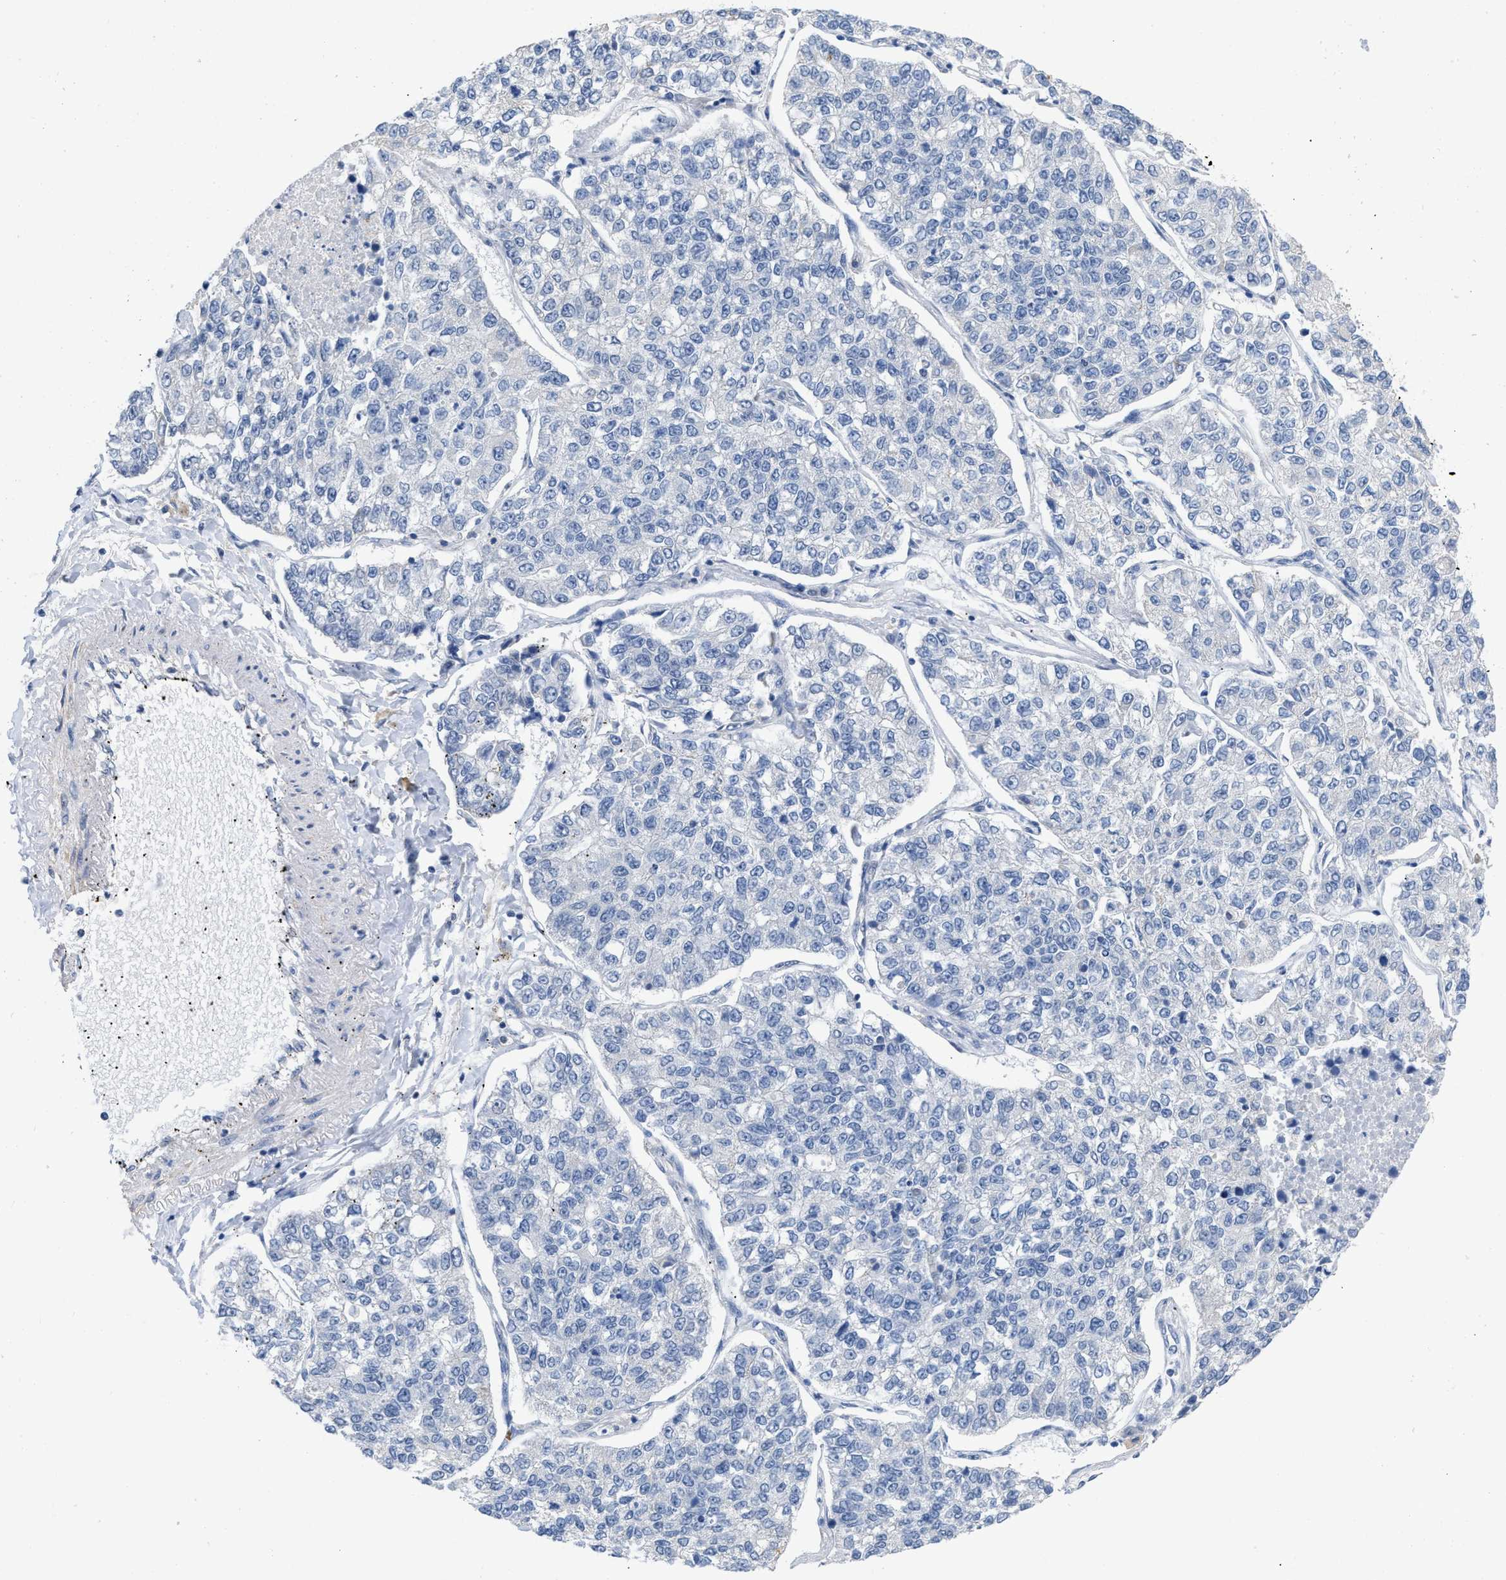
{"staining": {"intensity": "negative", "quantity": "none", "location": "none"}, "tissue": "lung cancer", "cell_type": "Tumor cells", "image_type": "cancer", "snomed": [{"axis": "morphology", "description": "Adenocarcinoma, NOS"}, {"axis": "topography", "description": "Lung"}], "caption": "Tumor cells show no significant staining in lung adenocarcinoma.", "gene": "TMEM131", "patient": {"sex": "male", "age": 49}}